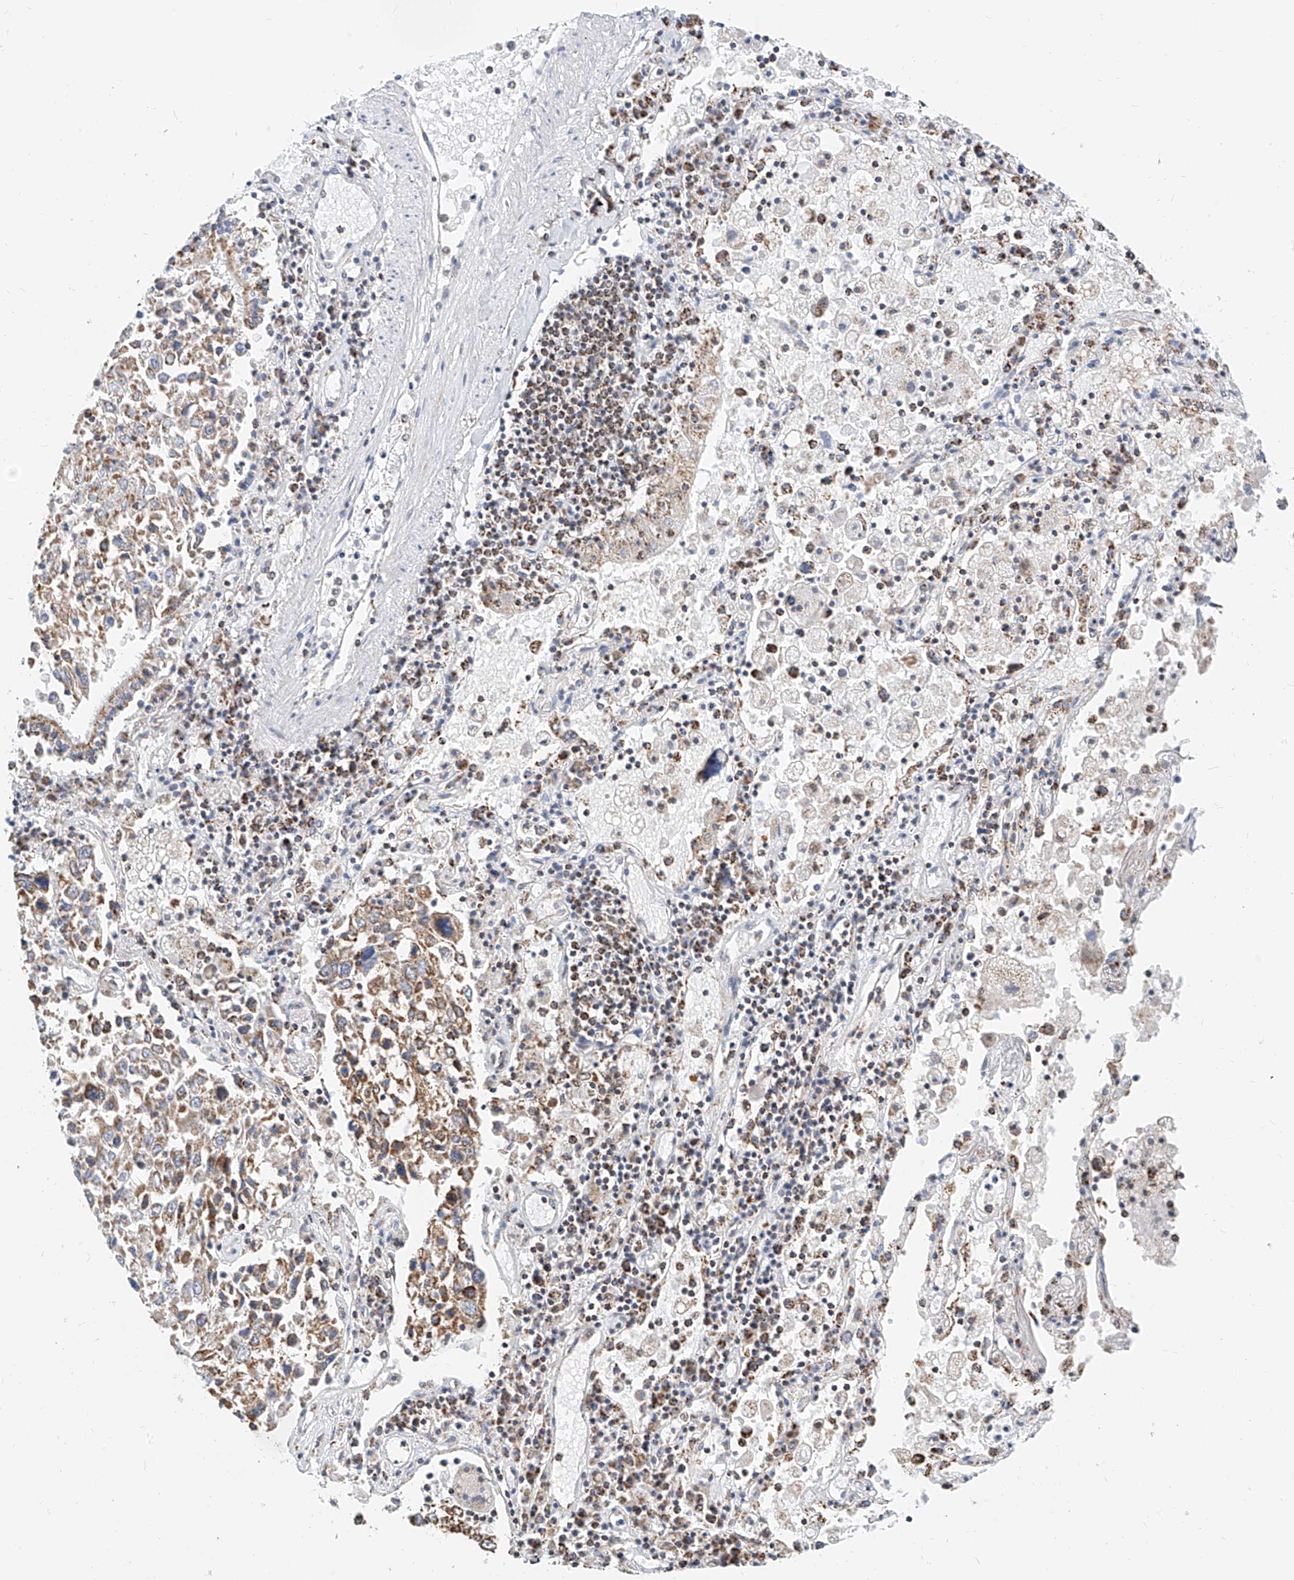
{"staining": {"intensity": "moderate", "quantity": ">75%", "location": "cytoplasmic/membranous"}, "tissue": "lung cancer", "cell_type": "Tumor cells", "image_type": "cancer", "snomed": [{"axis": "morphology", "description": "Squamous cell carcinoma, NOS"}, {"axis": "topography", "description": "Lung"}], "caption": "Brown immunohistochemical staining in human lung cancer demonstrates moderate cytoplasmic/membranous expression in approximately >75% of tumor cells.", "gene": "NALCN", "patient": {"sex": "male", "age": 65}}